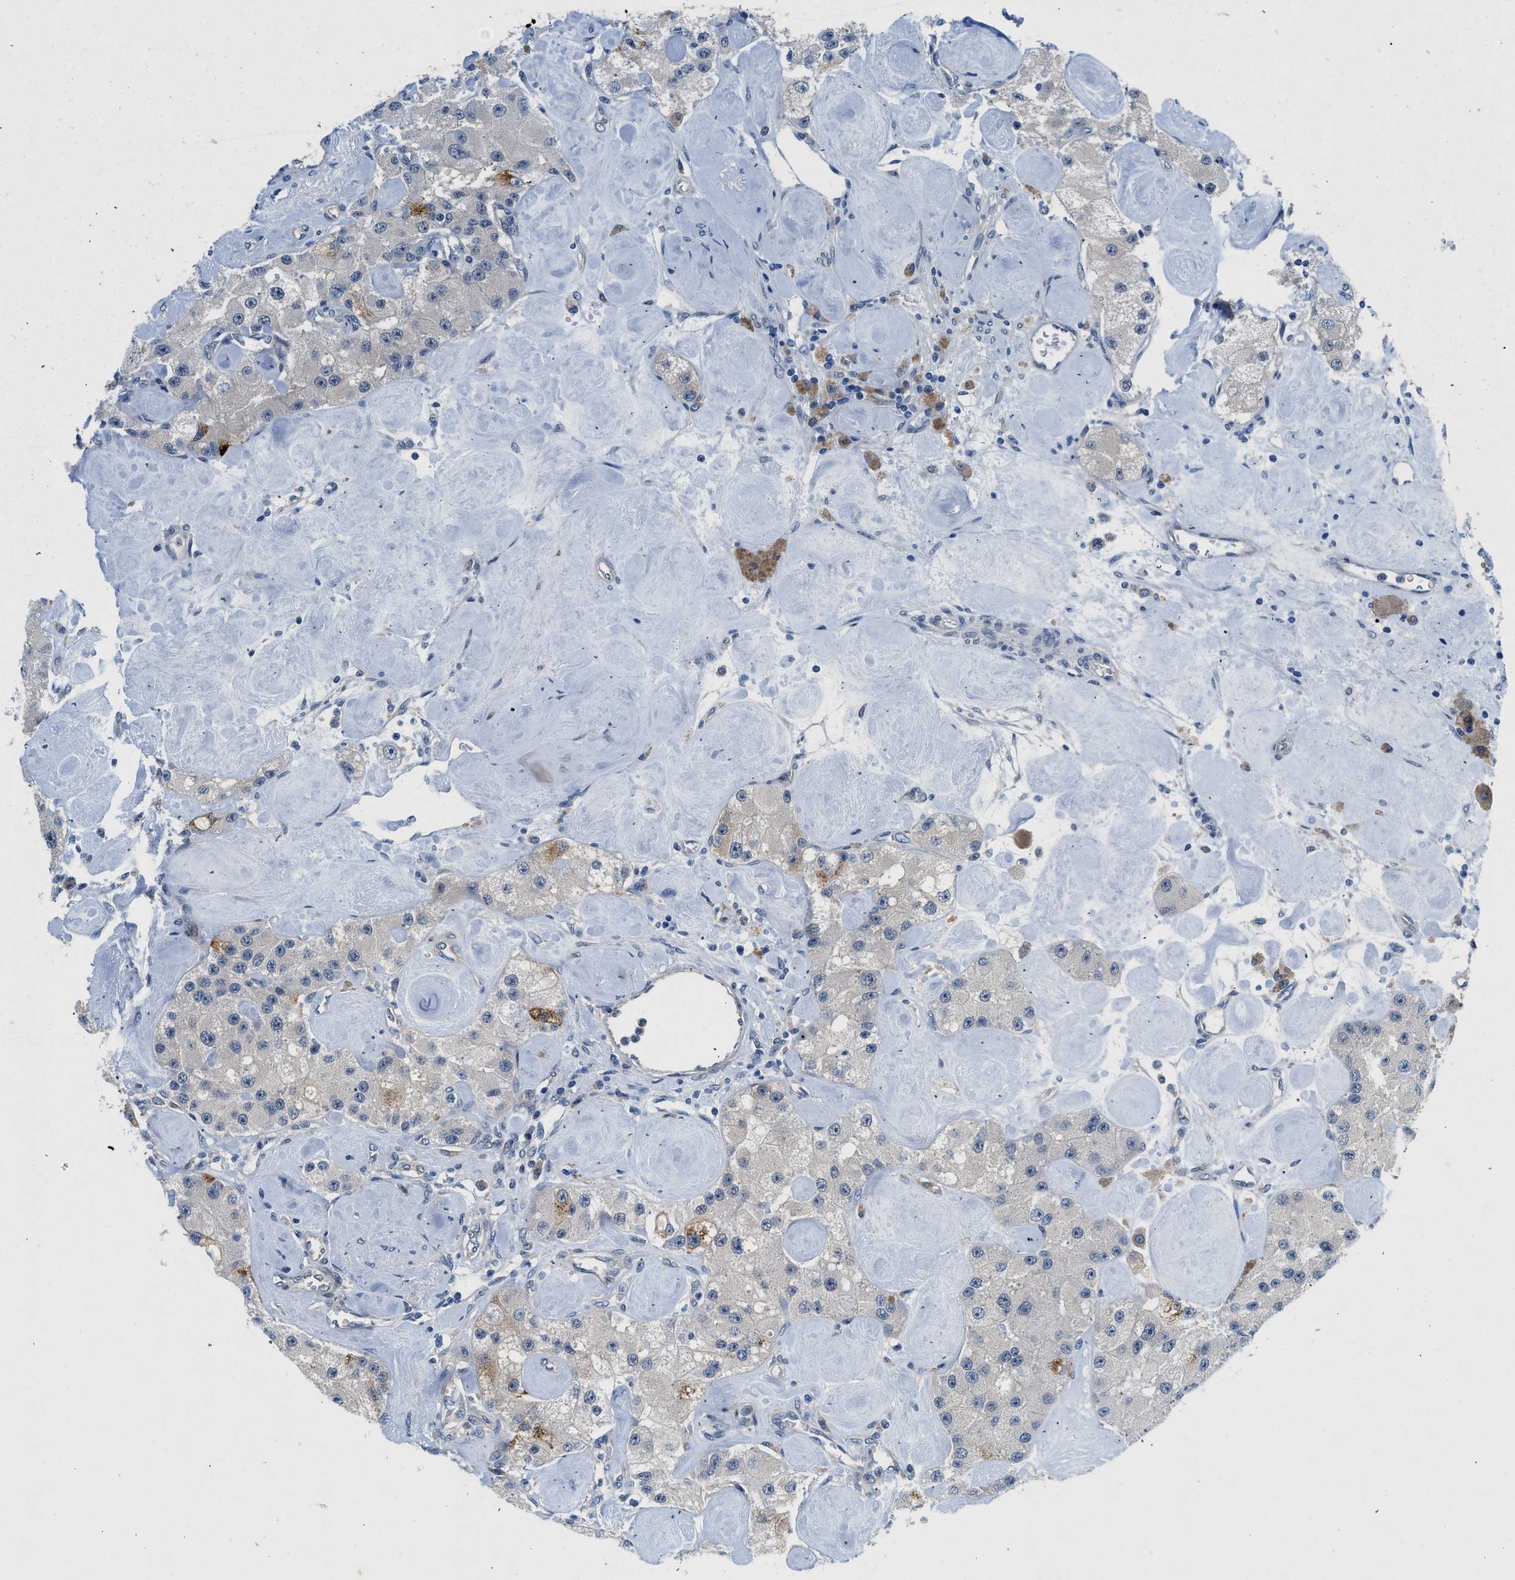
{"staining": {"intensity": "moderate", "quantity": "<25%", "location": "cytoplasmic/membranous"}, "tissue": "carcinoid", "cell_type": "Tumor cells", "image_type": "cancer", "snomed": [{"axis": "morphology", "description": "Carcinoid, malignant, NOS"}, {"axis": "topography", "description": "Pancreas"}], "caption": "Tumor cells reveal low levels of moderate cytoplasmic/membranous staining in about <25% of cells in human carcinoid.", "gene": "COPS2", "patient": {"sex": "male", "age": 41}}